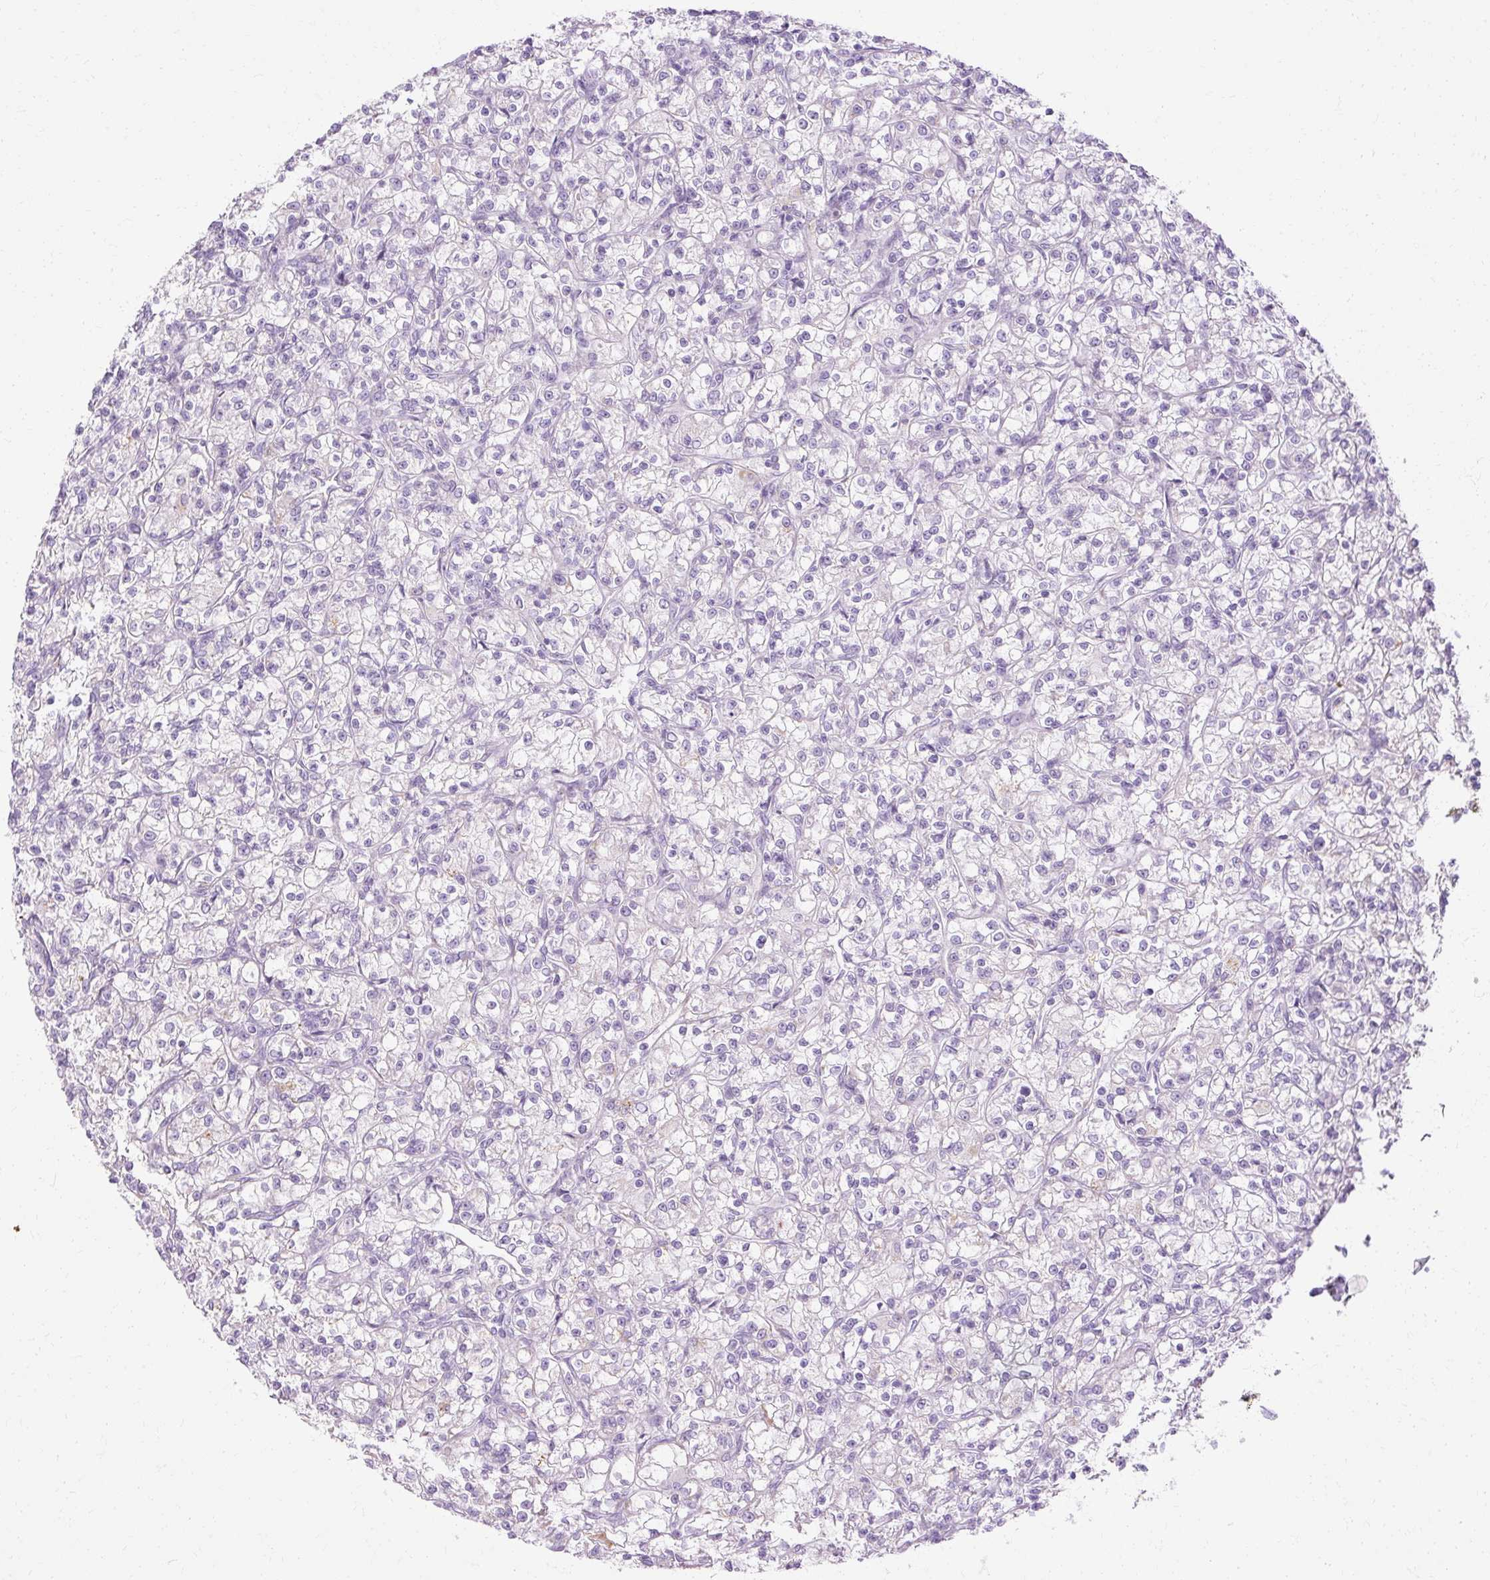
{"staining": {"intensity": "negative", "quantity": "none", "location": "none"}, "tissue": "renal cancer", "cell_type": "Tumor cells", "image_type": "cancer", "snomed": [{"axis": "morphology", "description": "Adenocarcinoma, NOS"}, {"axis": "topography", "description": "Kidney"}], "caption": "Immunohistochemistry photomicrograph of renal cancer (adenocarcinoma) stained for a protein (brown), which demonstrates no positivity in tumor cells.", "gene": "HSD11B1", "patient": {"sex": "female", "age": 59}}